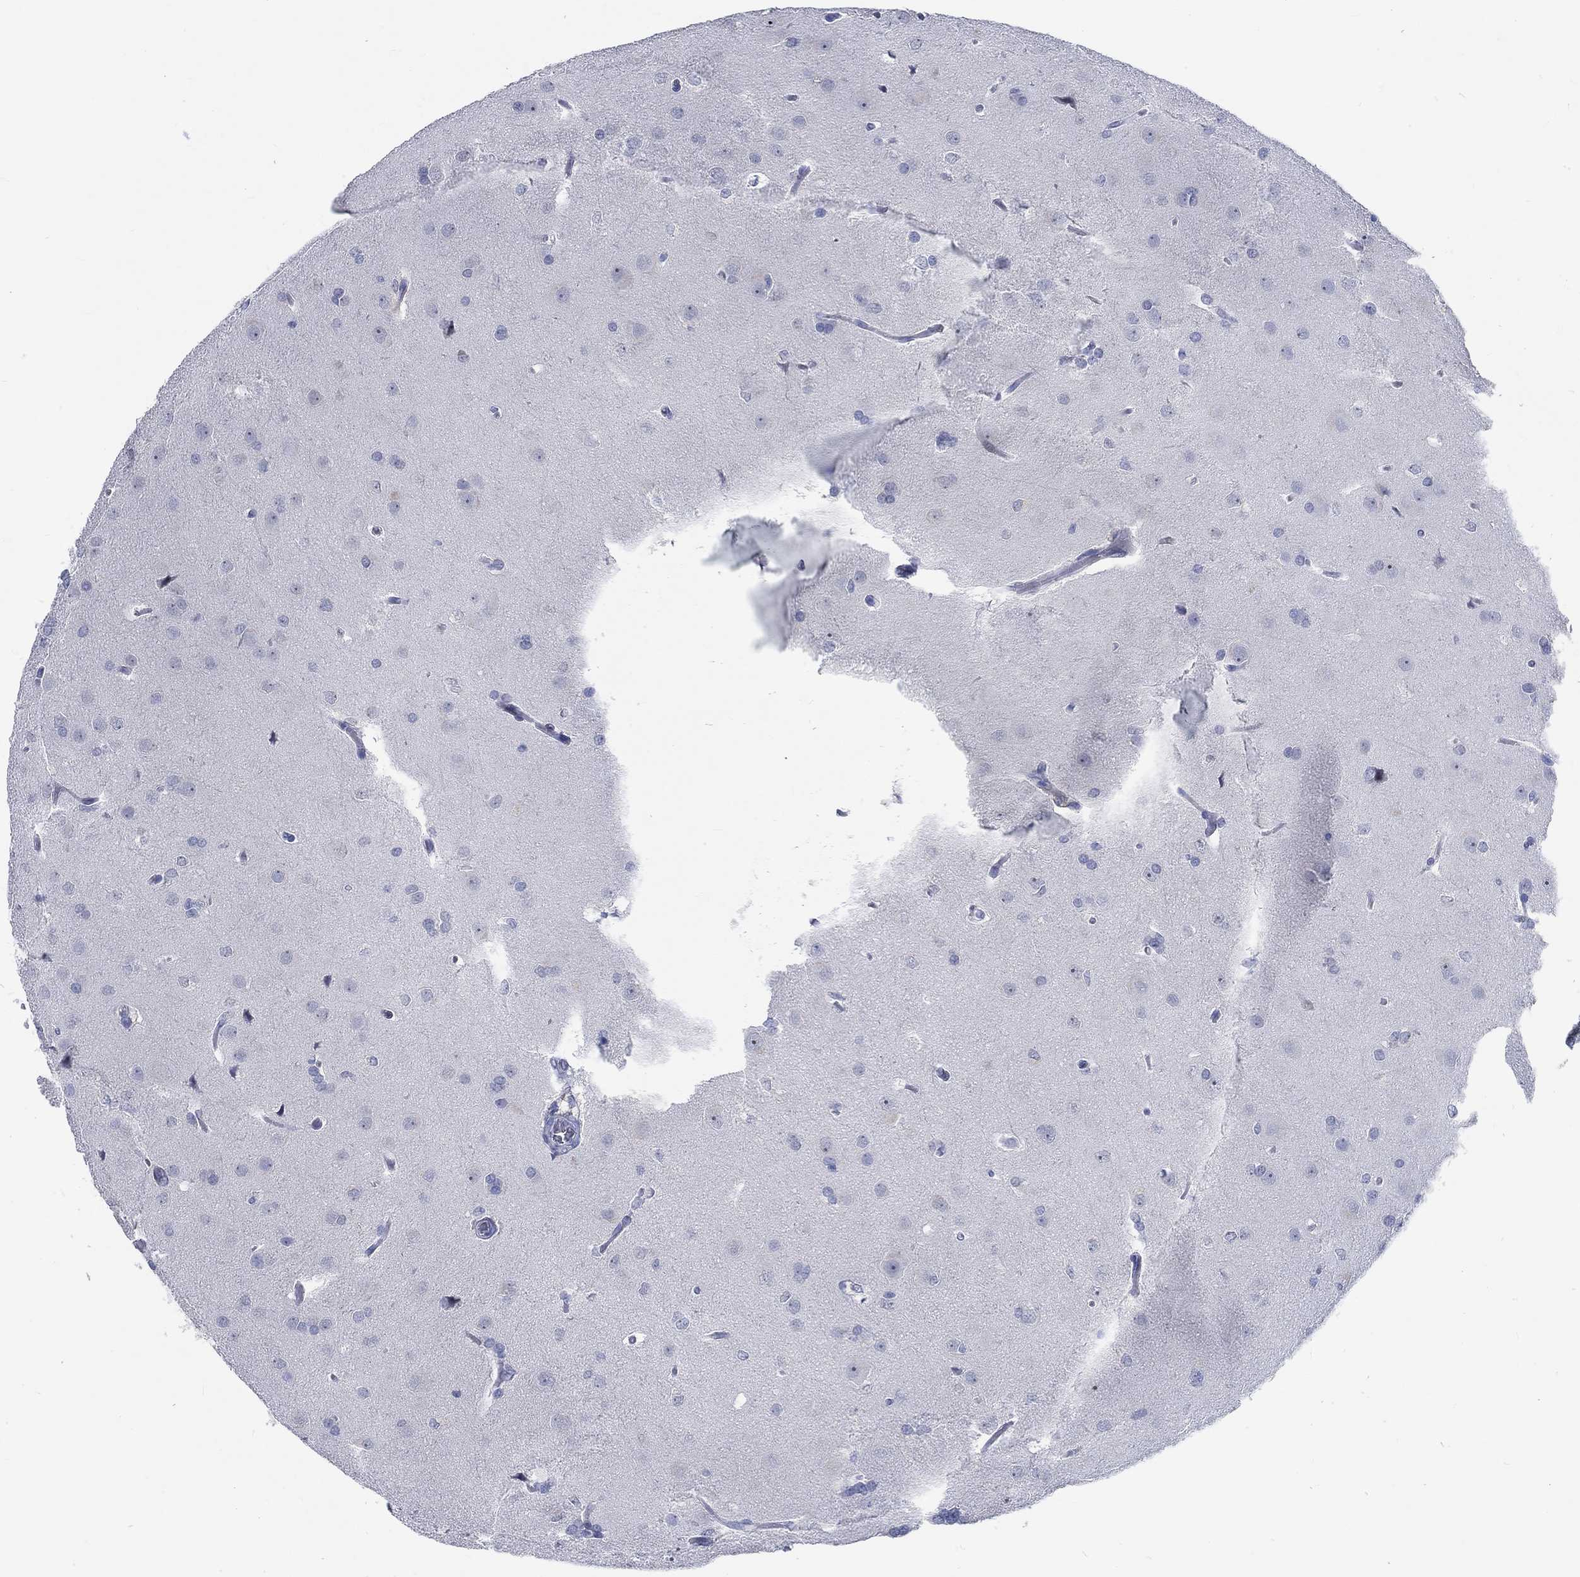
{"staining": {"intensity": "negative", "quantity": "none", "location": "none"}, "tissue": "glioma", "cell_type": "Tumor cells", "image_type": "cancer", "snomed": [{"axis": "morphology", "description": "Glioma, malignant, Low grade"}, {"axis": "topography", "description": "Brain"}], "caption": "DAB immunohistochemical staining of human glioma shows no significant staining in tumor cells.", "gene": "C4orf47", "patient": {"sex": "female", "age": 32}}